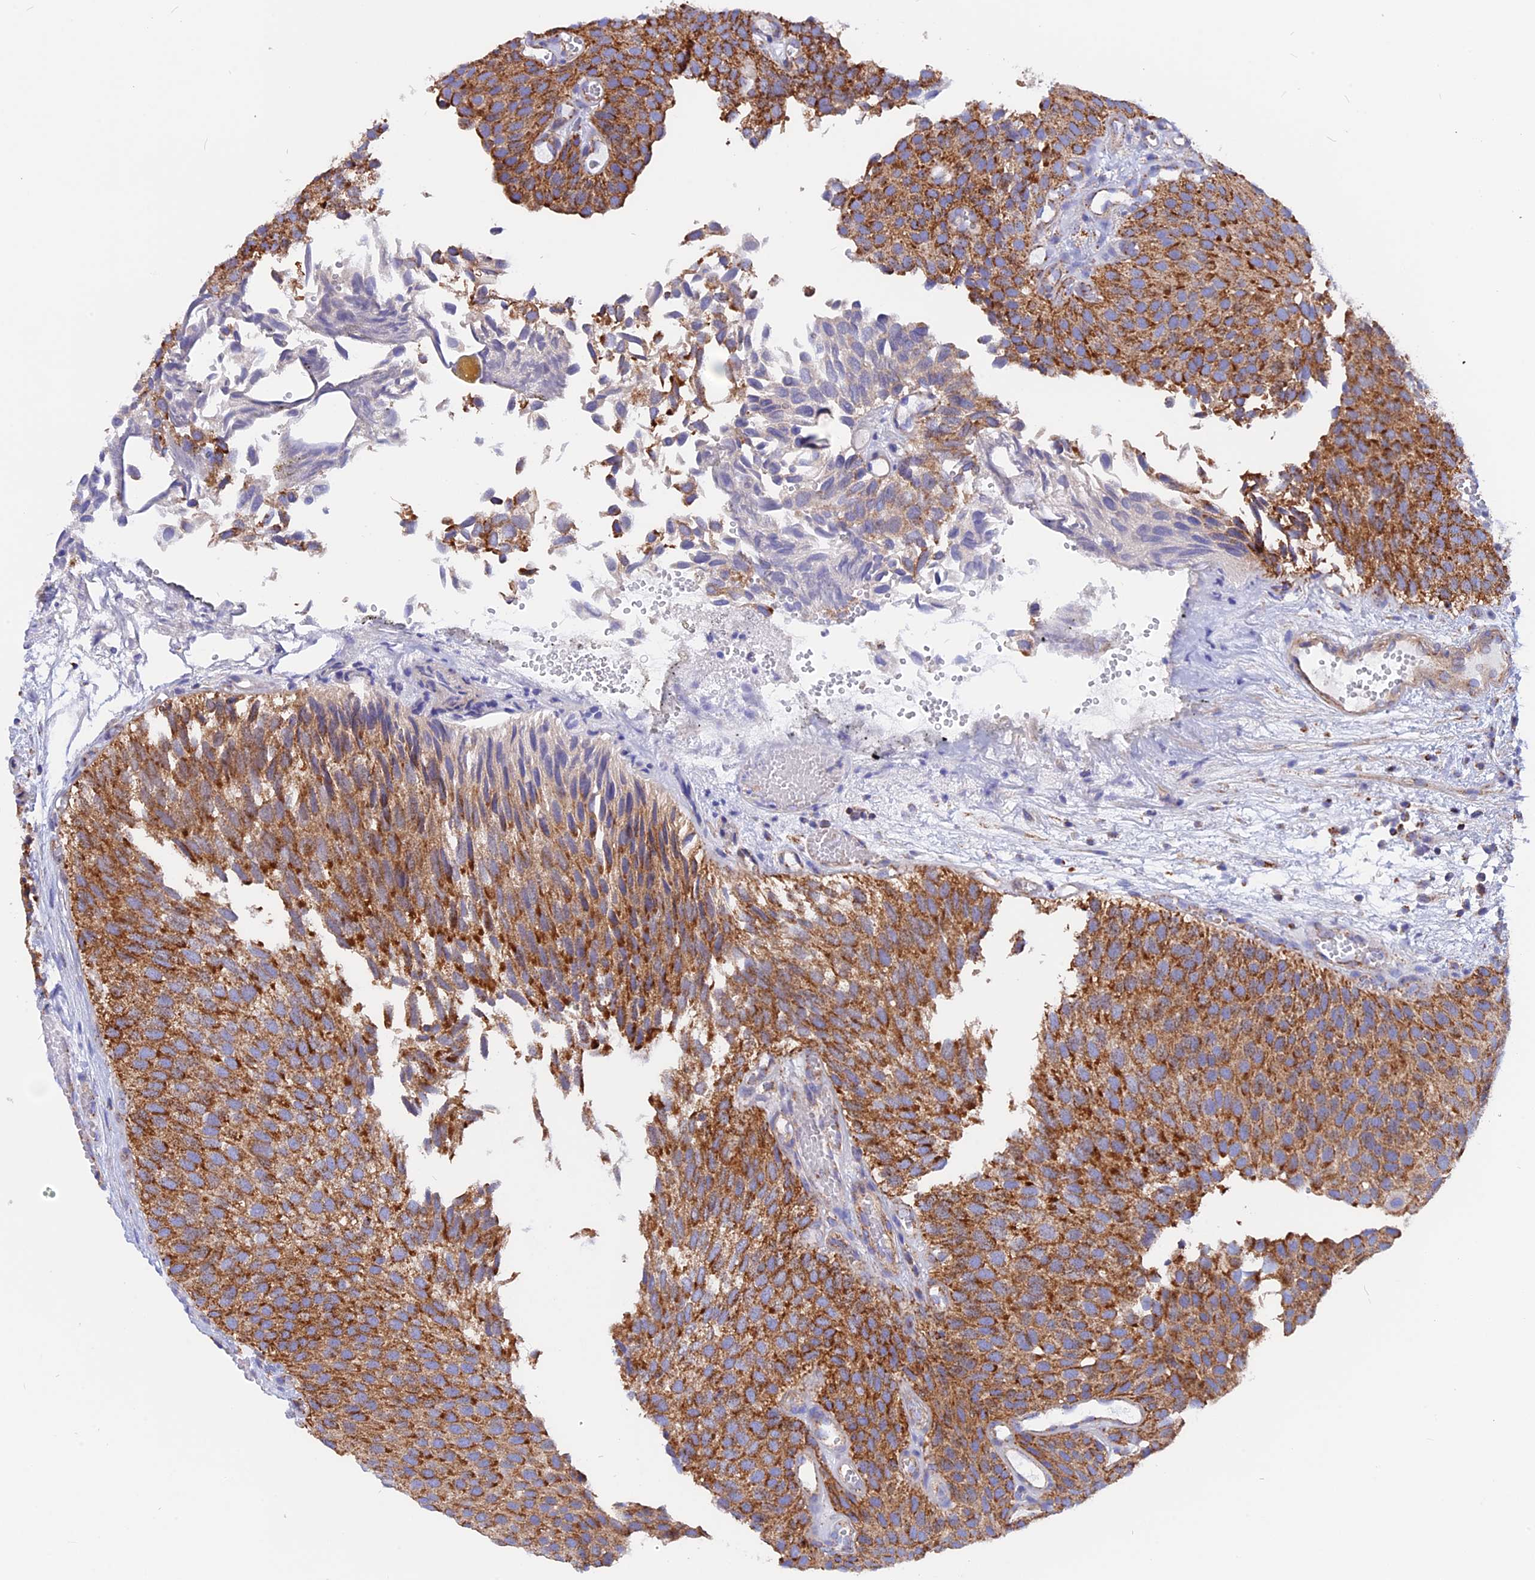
{"staining": {"intensity": "strong", "quantity": ">75%", "location": "cytoplasmic/membranous"}, "tissue": "urothelial cancer", "cell_type": "Tumor cells", "image_type": "cancer", "snomed": [{"axis": "morphology", "description": "Urothelial carcinoma, Low grade"}, {"axis": "topography", "description": "Urinary bladder"}], "caption": "Immunohistochemistry of low-grade urothelial carcinoma shows high levels of strong cytoplasmic/membranous positivity in about >75% of tumor cells.", "gene": "GCDH", "patient": {"sex": "male", "age": 89}}